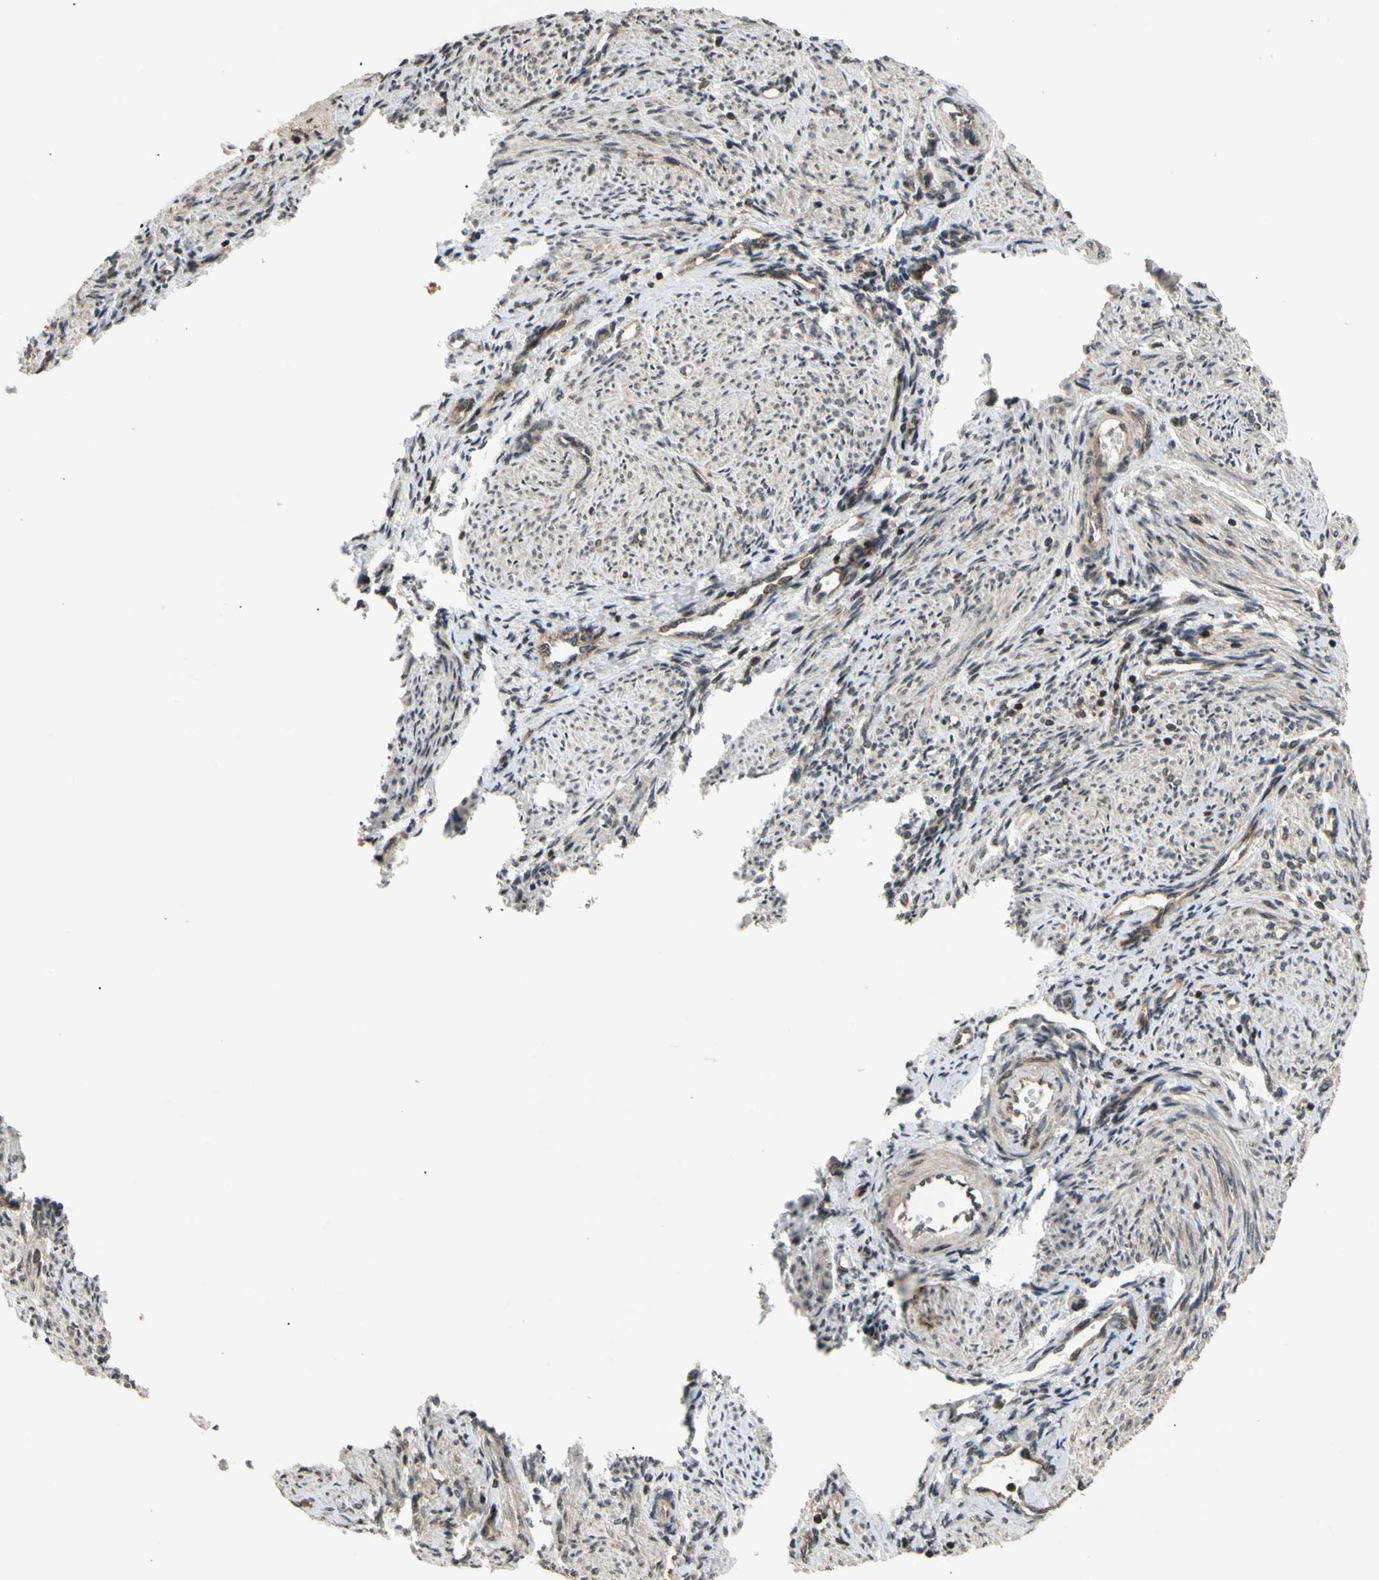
{"staining": {"intensity": "moderate", "quantity": "25%-75%", "location": "cytoplasmic/membranous"}, "tissue": "endometrium", "cell_type": "Cells in endometrial stroma", "image_type": "normal", "snomed": [{"axis": "morphology", "description": "Normal tissue, NOS"}, {"axis": "topography", "description": "Endometrium"}], "caption": "Approximately 25%-75% of cells in endometrial stroma in unremarkable endometrium reveal moderate cytoplasmic/membranous protein positivity as visualized by brown immunohistochemical staining.", "gene": "MRPS22", "patient": {"sex": "female", "age": 36}}